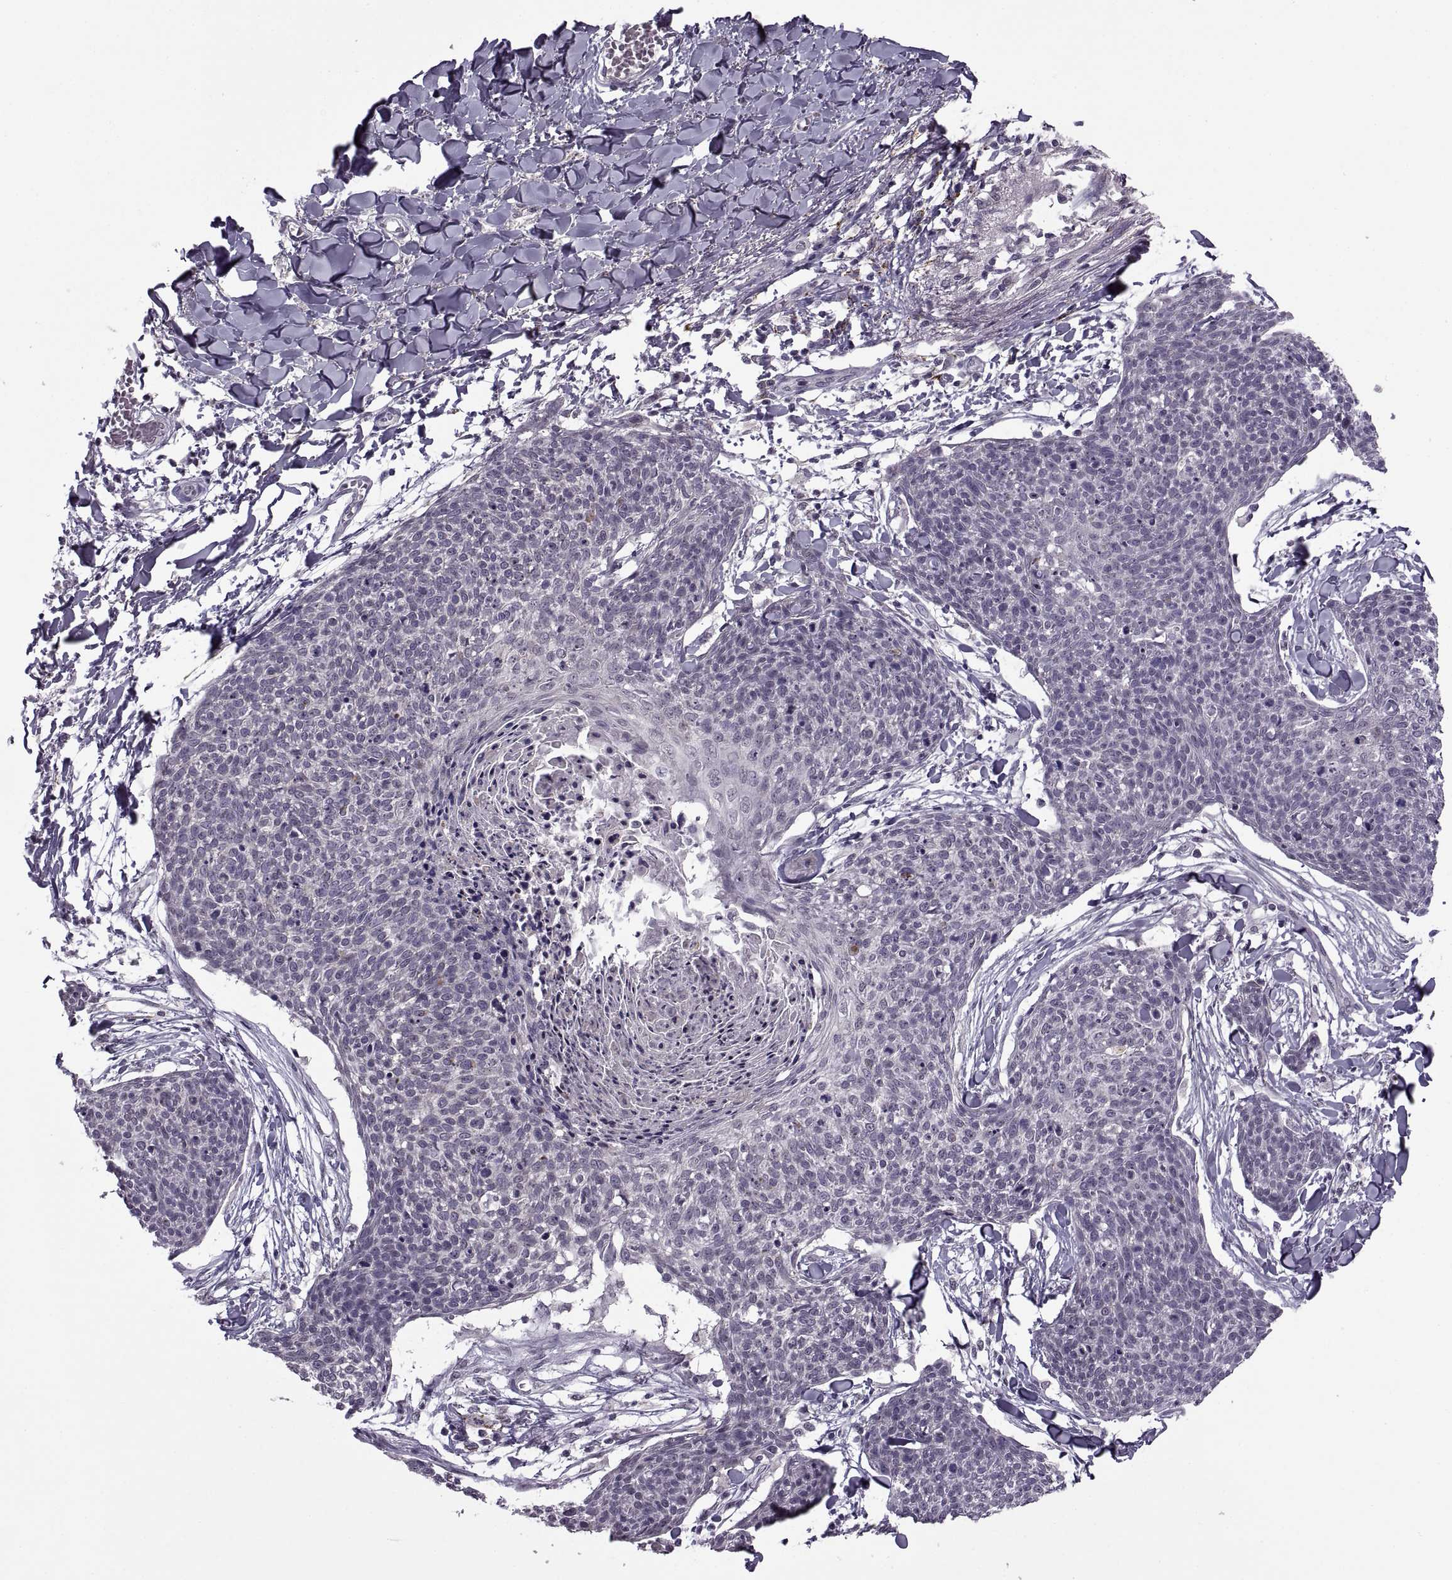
{"staining": {"intensity": "negative", "quantity": "none", "location": "none"}, "tissue": "skin cancer", "cell_type": "Tumor cells", "image_type": "cancer", "snomed": [{"axis": "morphology", "description": "Squamous cell carcinoma, NOS"}, {"axis": "topography", "description": "Skin"}, {"axis": "topography", "description": "Vulva"}], "caption": "Histopathology image shows no protein expression in tumor cells of squamous cell carcinoma (skin) tissue.", "gene": "OTP", "patient": {"sex": "female", "age": 75}}